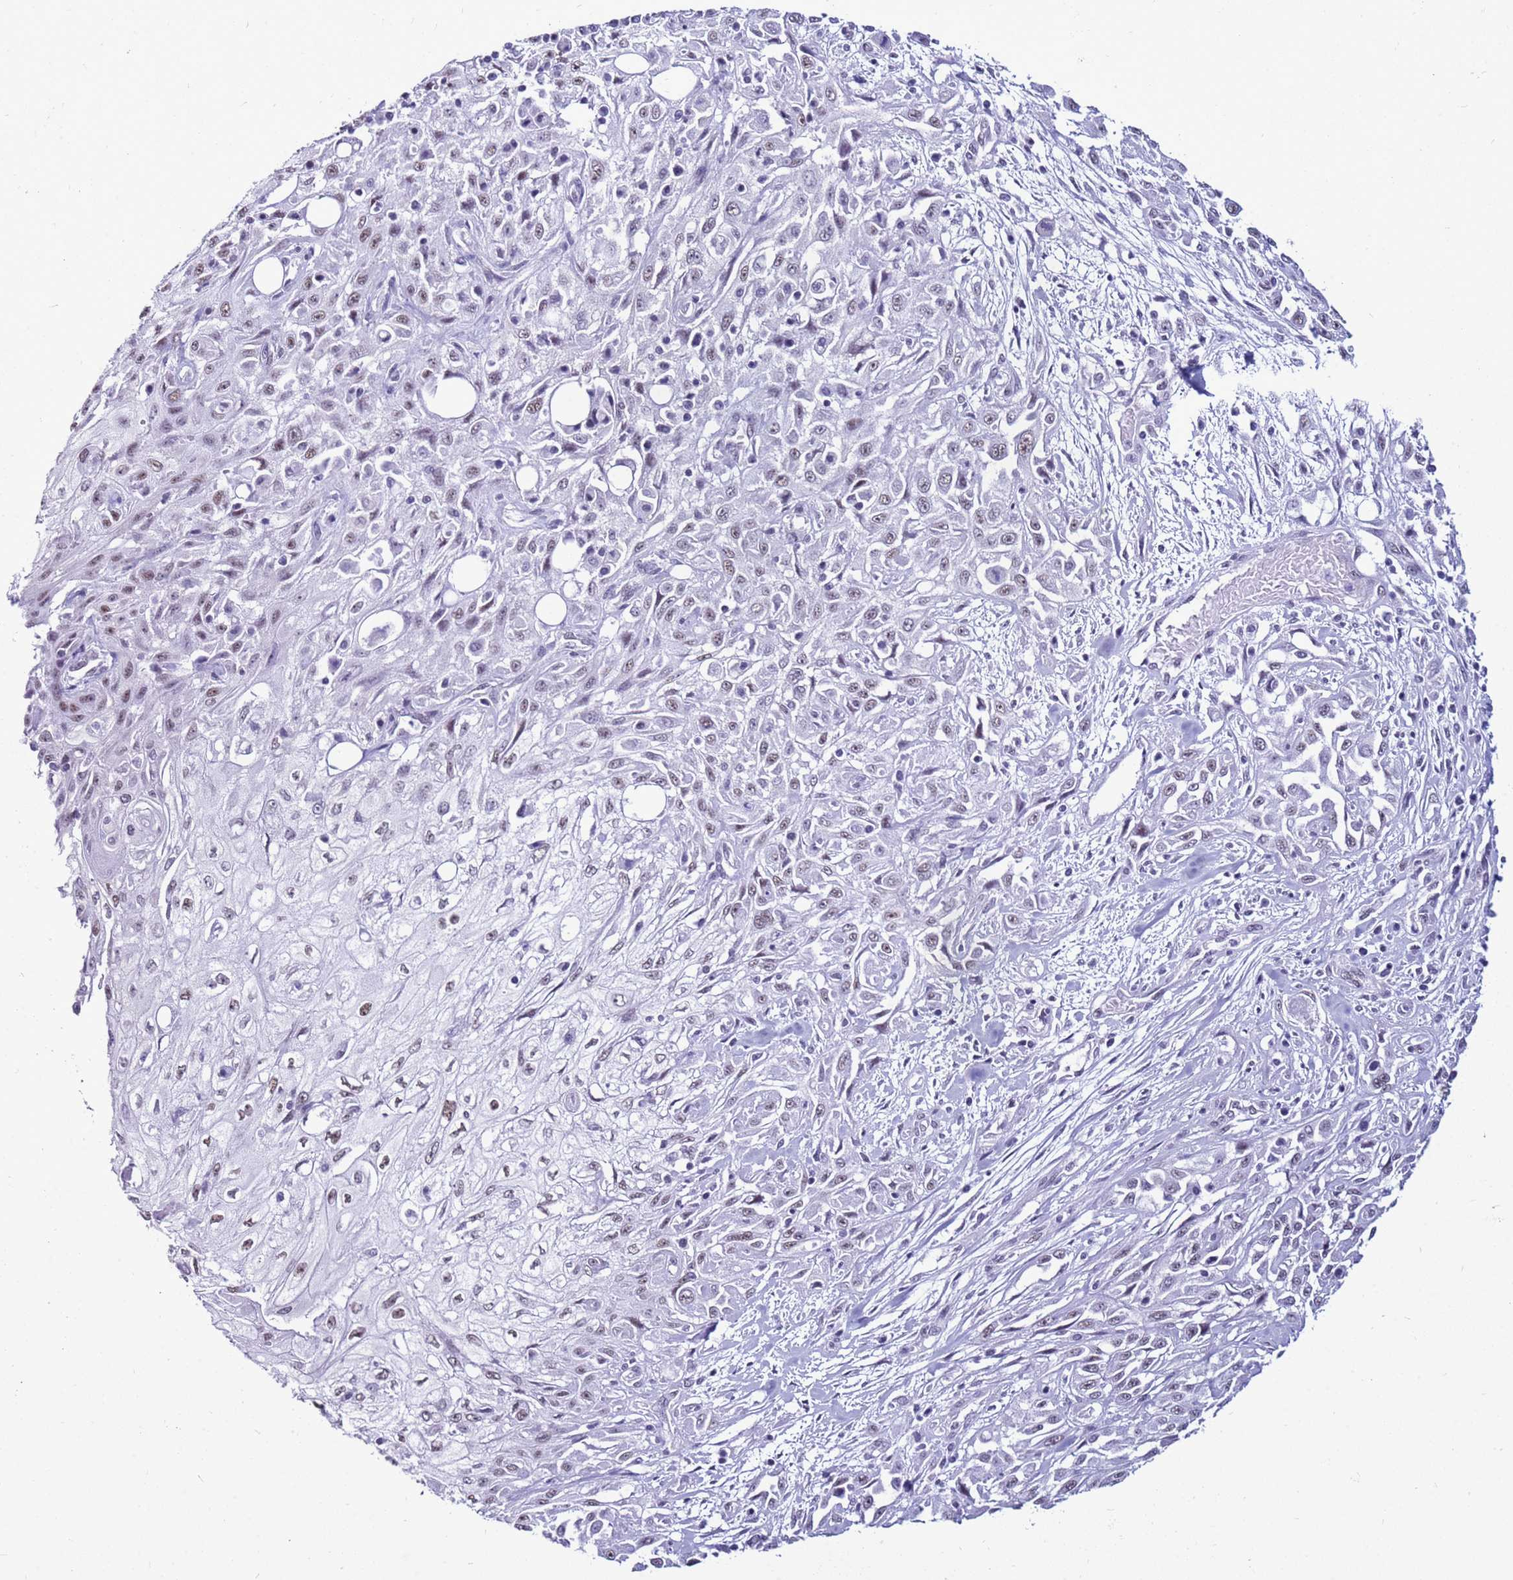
{"staining": {"intensity": "weak", "quantity": "25%-75%", "location": "nuclear"}, "tissue": "skin cancer", "cell_type": "Tumor cells", "image_type": "cancer", "snomed": [{"axis": "morphology", "description": "Squamous cell carcinoma, NOS"}, {"axis": "morphology", "description": "Squamous cell carcinoma, metastatic, NOS"}, {"axis": "topography", "description": "Skin"}, {"axis": "topography", "description": "Lymph node"}], "caption": "There is low levels of weak nuclear positivity in tumor cells of skin cancer (squamous cell carcinoma), as demonstrated by immunohistochemical staining (brown color).", "gene": "DHX15", "patient": {"sex": "male", "age": 75}}